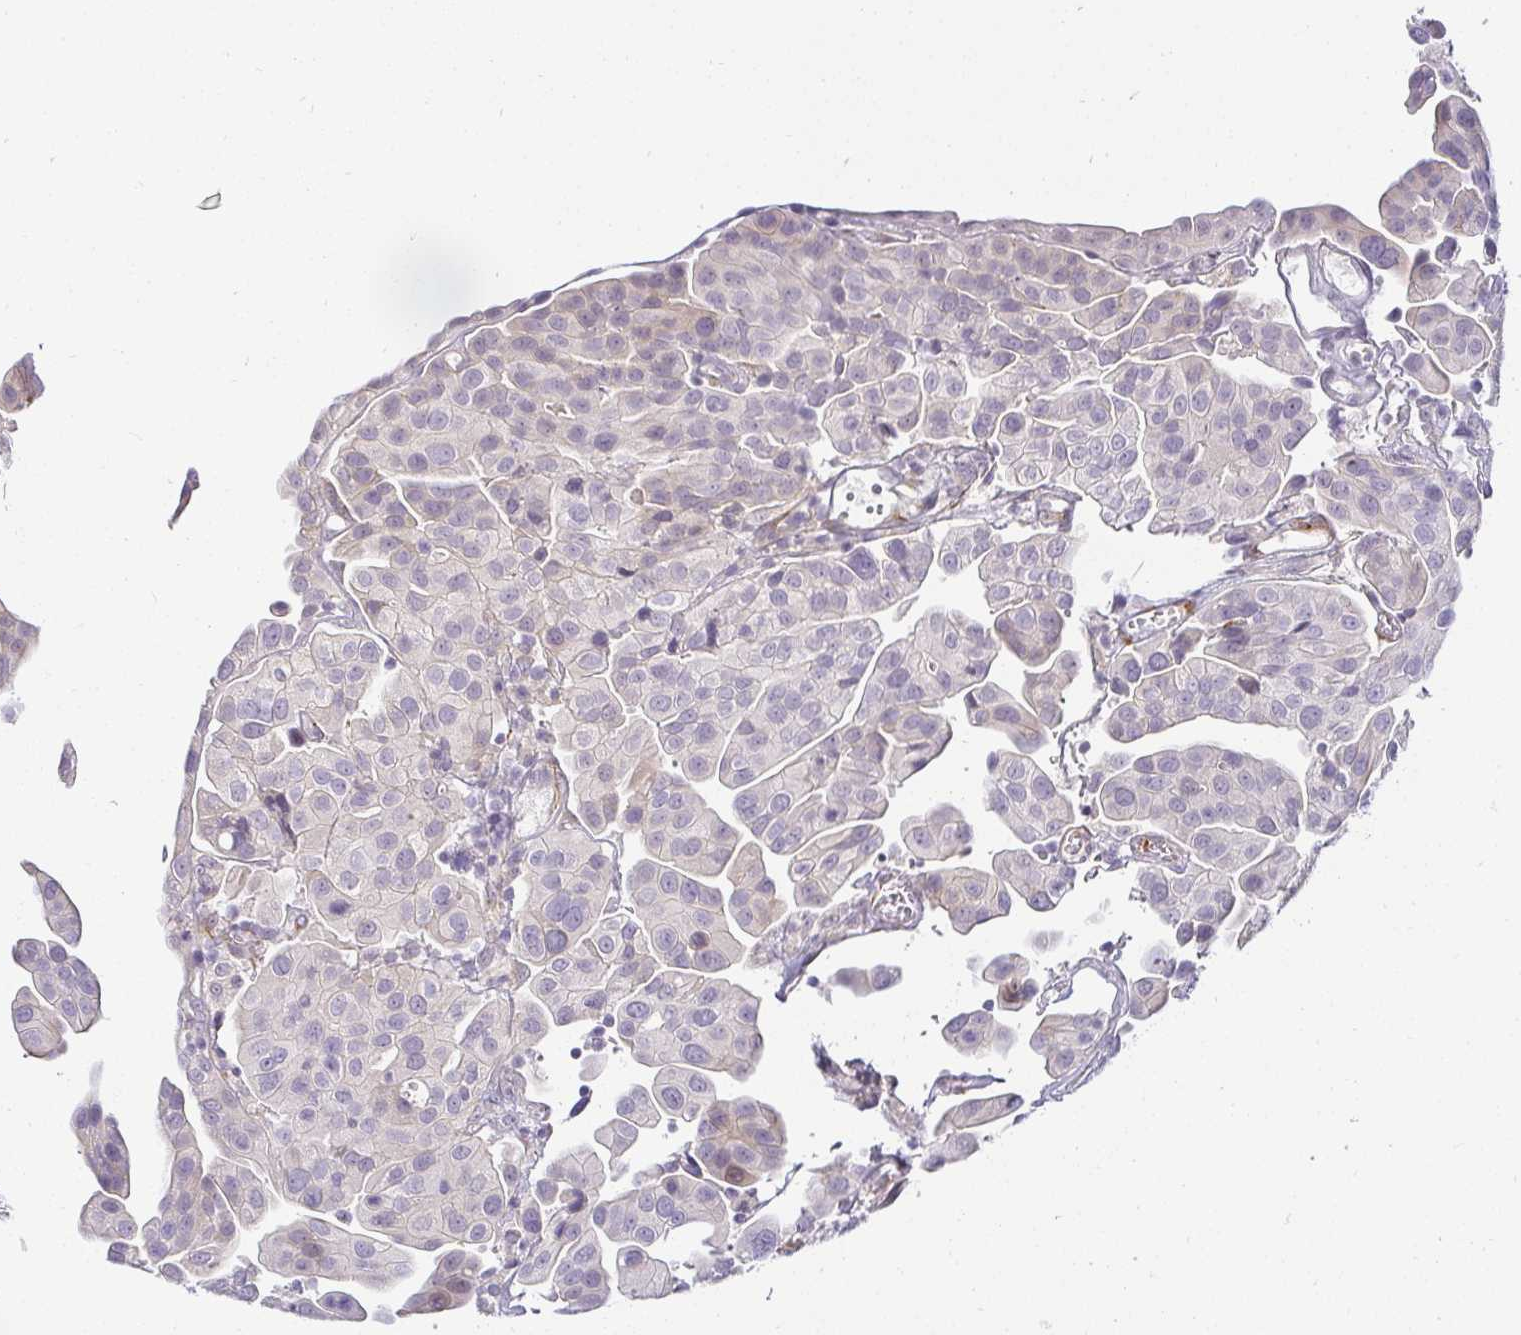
{"staining": {"intensity": "negative", "quantity": "none", "location": "none"}, "tissue": "renal cancer", "cell_type": "Tumor cells", "image_type": "cancer", "snomed": [{"axis": "morphology", "description": "Adenocarcinoma, NOS"}, {"axis": "topography", "description": "Urinary bladder"}], "caption": "This is an immunohistochemistry (IHC) image of adenocarcinoma (renal). There is no staining in tumor cells.", "gene": "ACAN", "patient": {"sex": "male", "age": 61}}